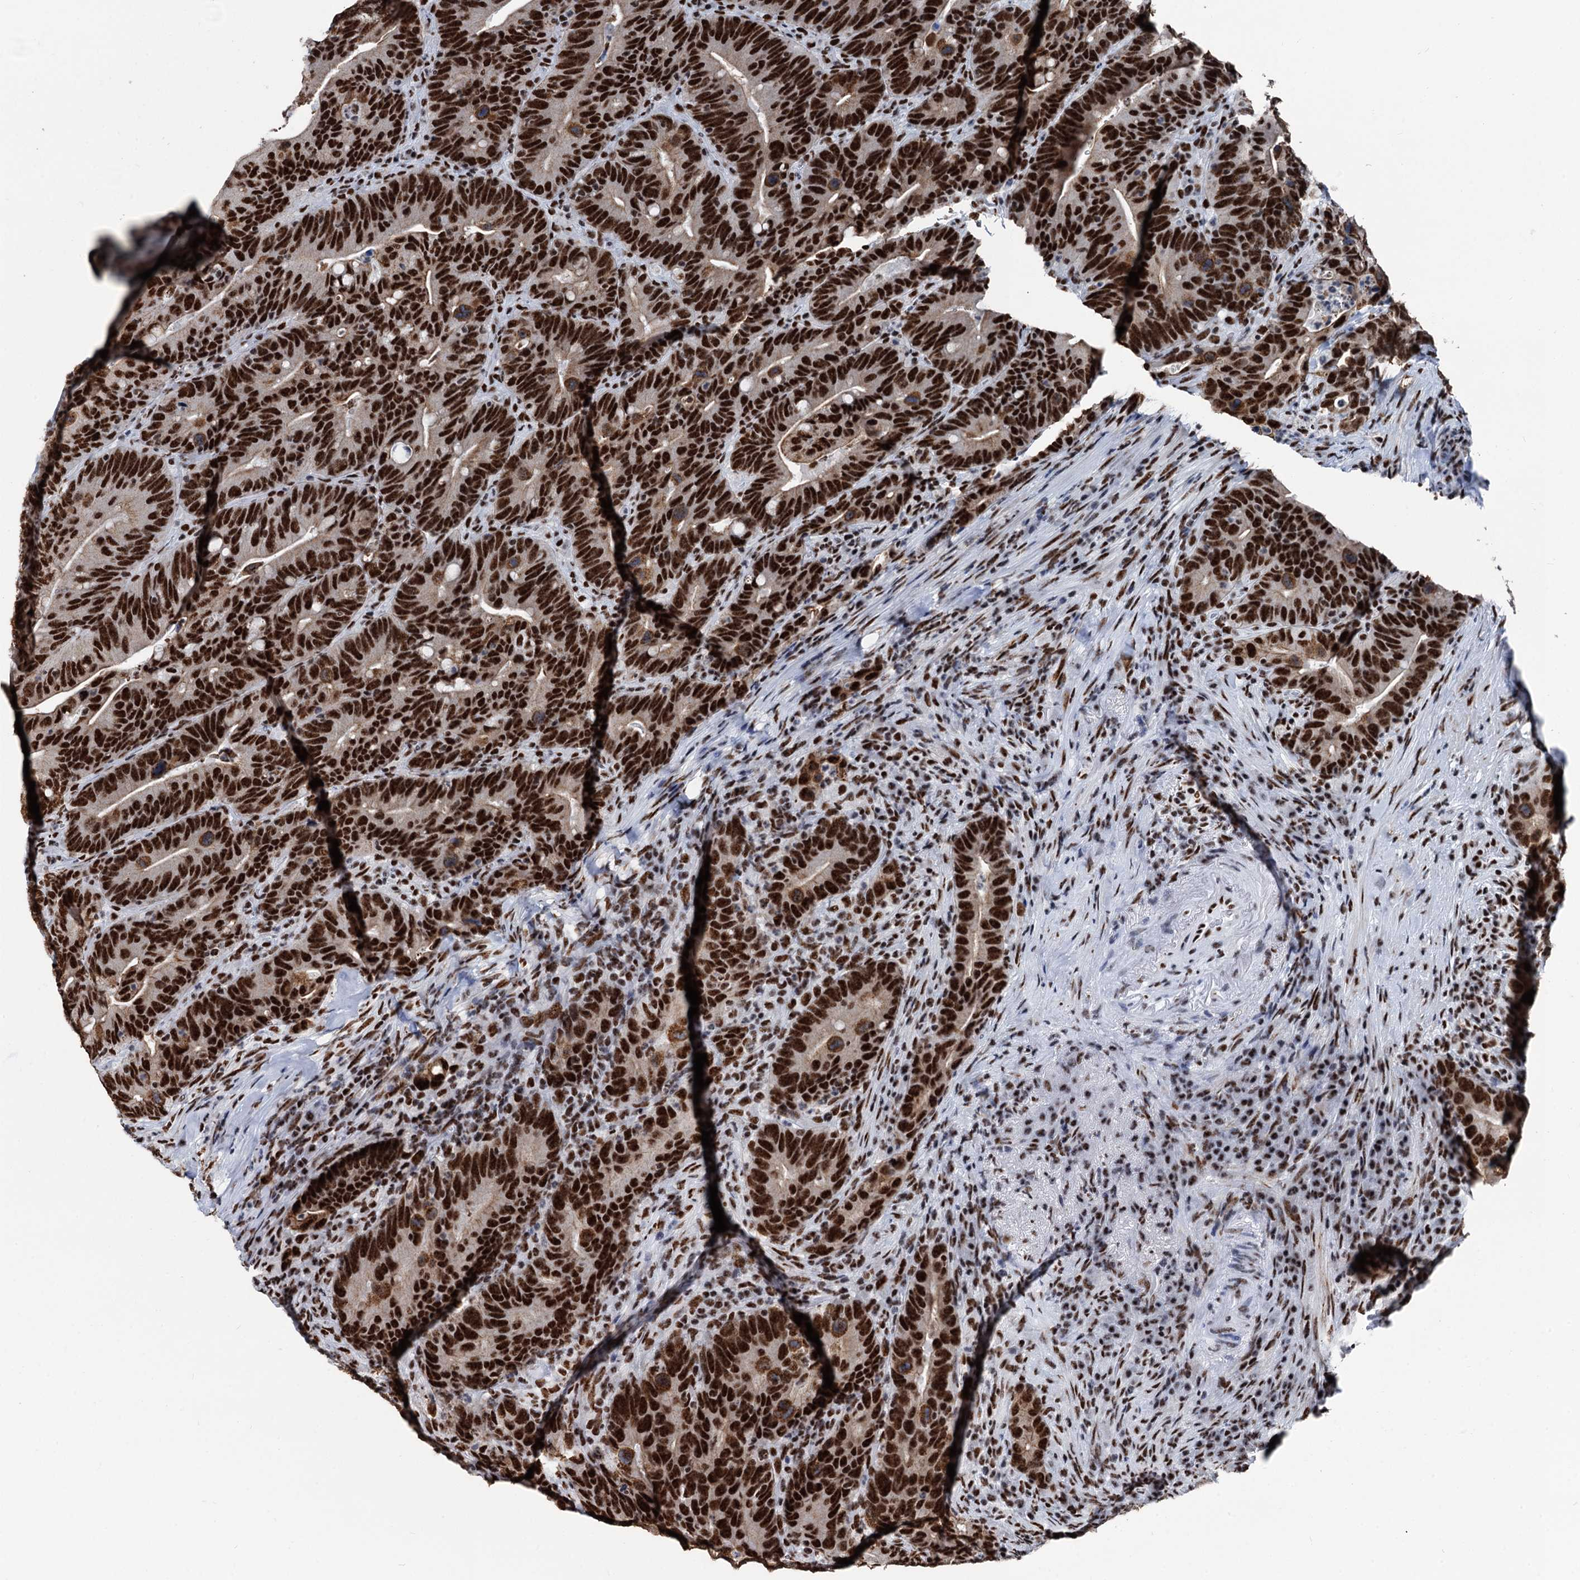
{"staining": {"intensity": "strong", "quantity": ">75%", "location": "nuclear"}, "tissue": "colorectal cancer", "cell_type": "Tumor cells", "image_type": "cancer", "snomed": [{"axis": "morphology", "description": "Adenocarcinoma, NOS"}, {"axis": "topography", "description": "Colon"}], "caption": "DAB (3,3'-diaminobenzidine) immunohistochemical staining of adenocarcinoma (colorectal) reveals strong nuclear protein positivity in approximately >75% of tumor cells. The staining was performed using DAB (3,3'-diaminobenzidine), with brown indicating positive protein expression. Nuclei are stained blue with hematoxylin.", "gene": "DDX23", "patient": {"sex": "female", "age": 66}}